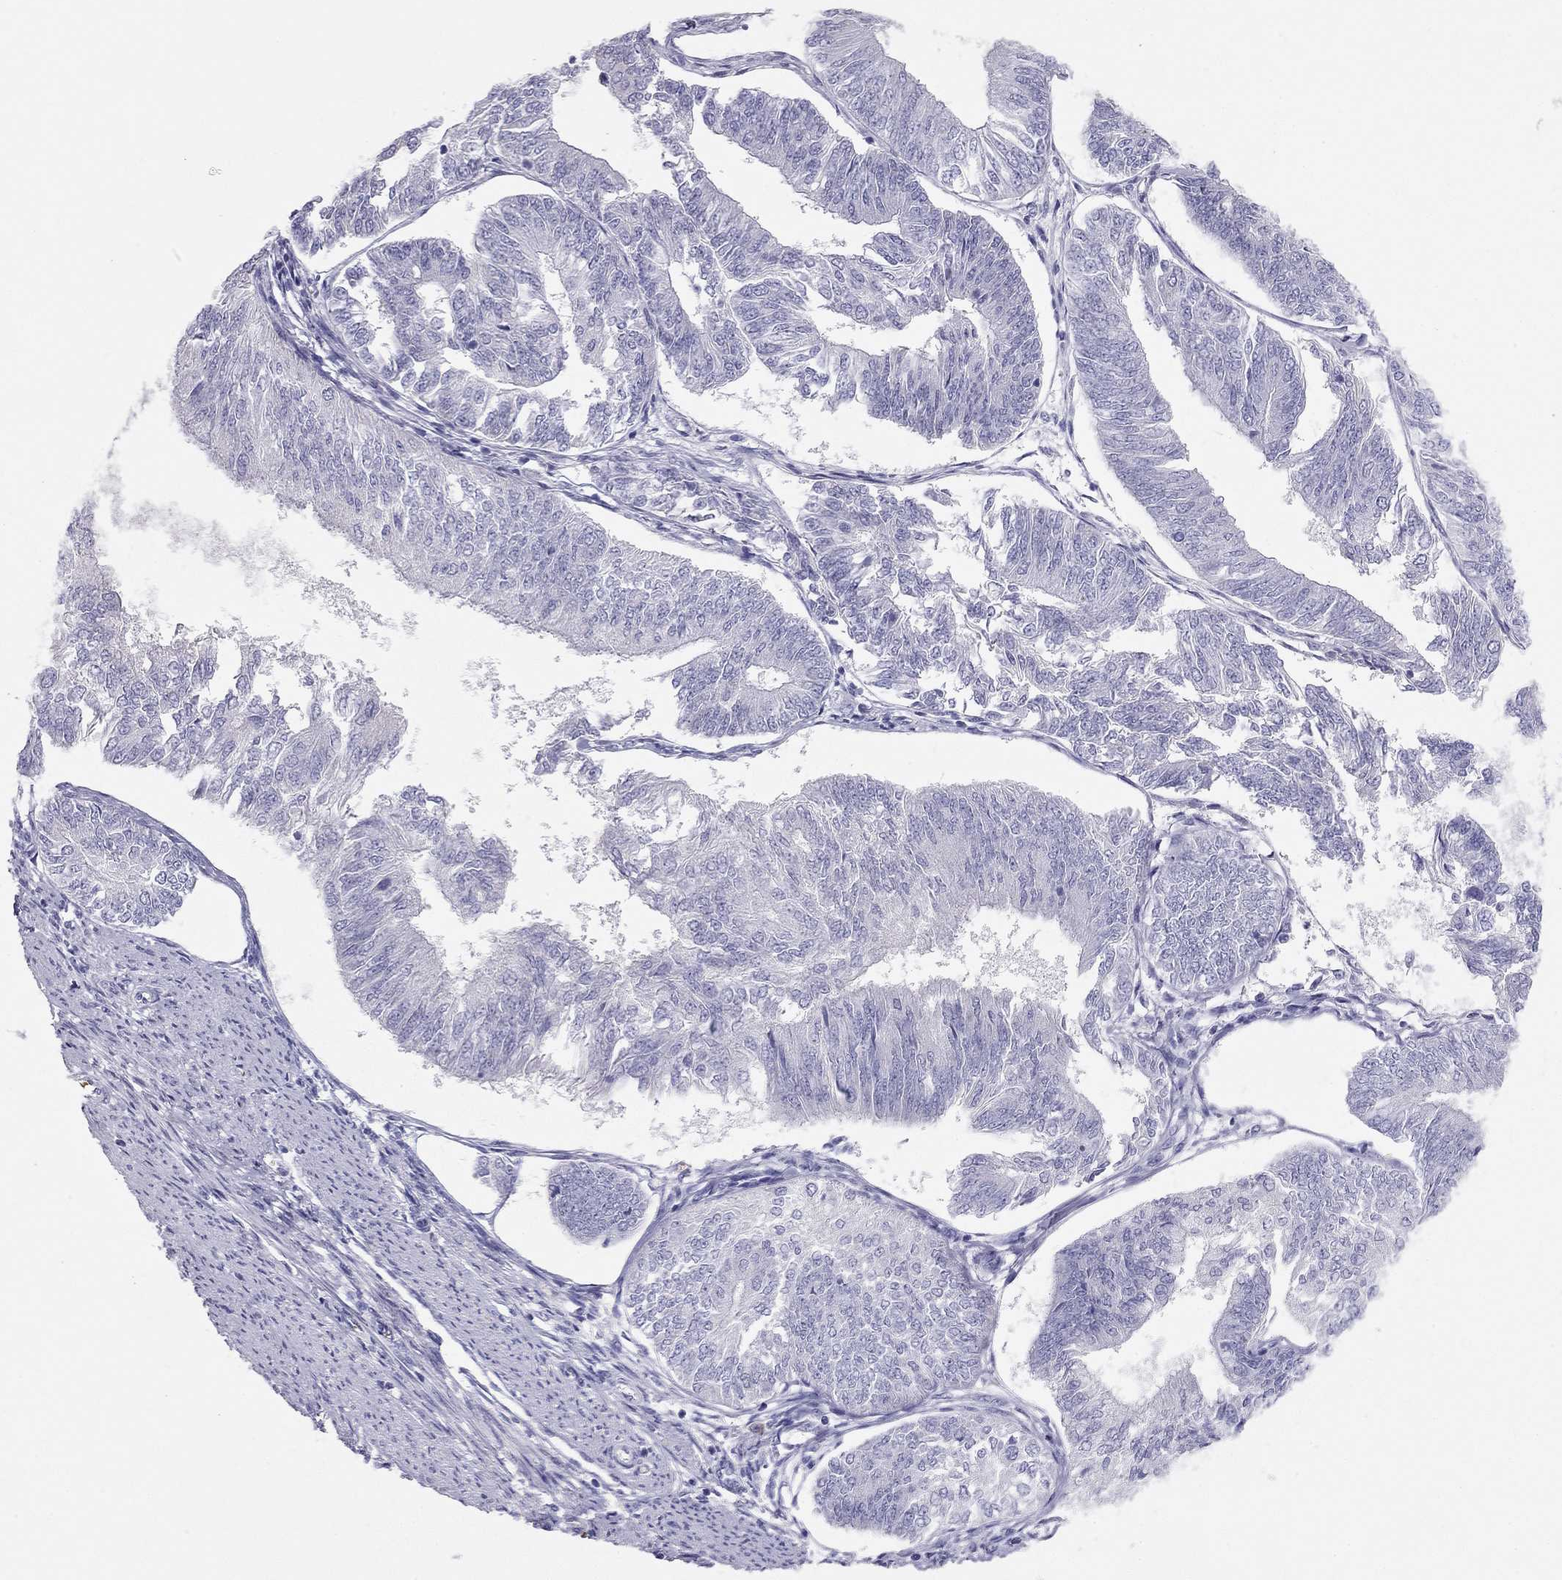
{"staining": {"intensity": "negative", "quantity": "none", "location": "none"}, "tissue": "endometrial cancer", "cell_type": "Tumor cells", "image_type": "cancer", "snomed": [{"axis": "morphology", "description": "Adenocarcinoma, NOS"}, {"axis": "topography", "description": "Endometrium"}], "caption": "DAB immunohistochemical staining of human endometrial cancer shows no significant positivity in tumor cells. (Brightfield microscopy of DAB (3,3'-diaminobenzidine) immunohistochemistry (IHC) at high magnification).", "gene": "RHD", "patient": {"sex": "female", "age": 58}}